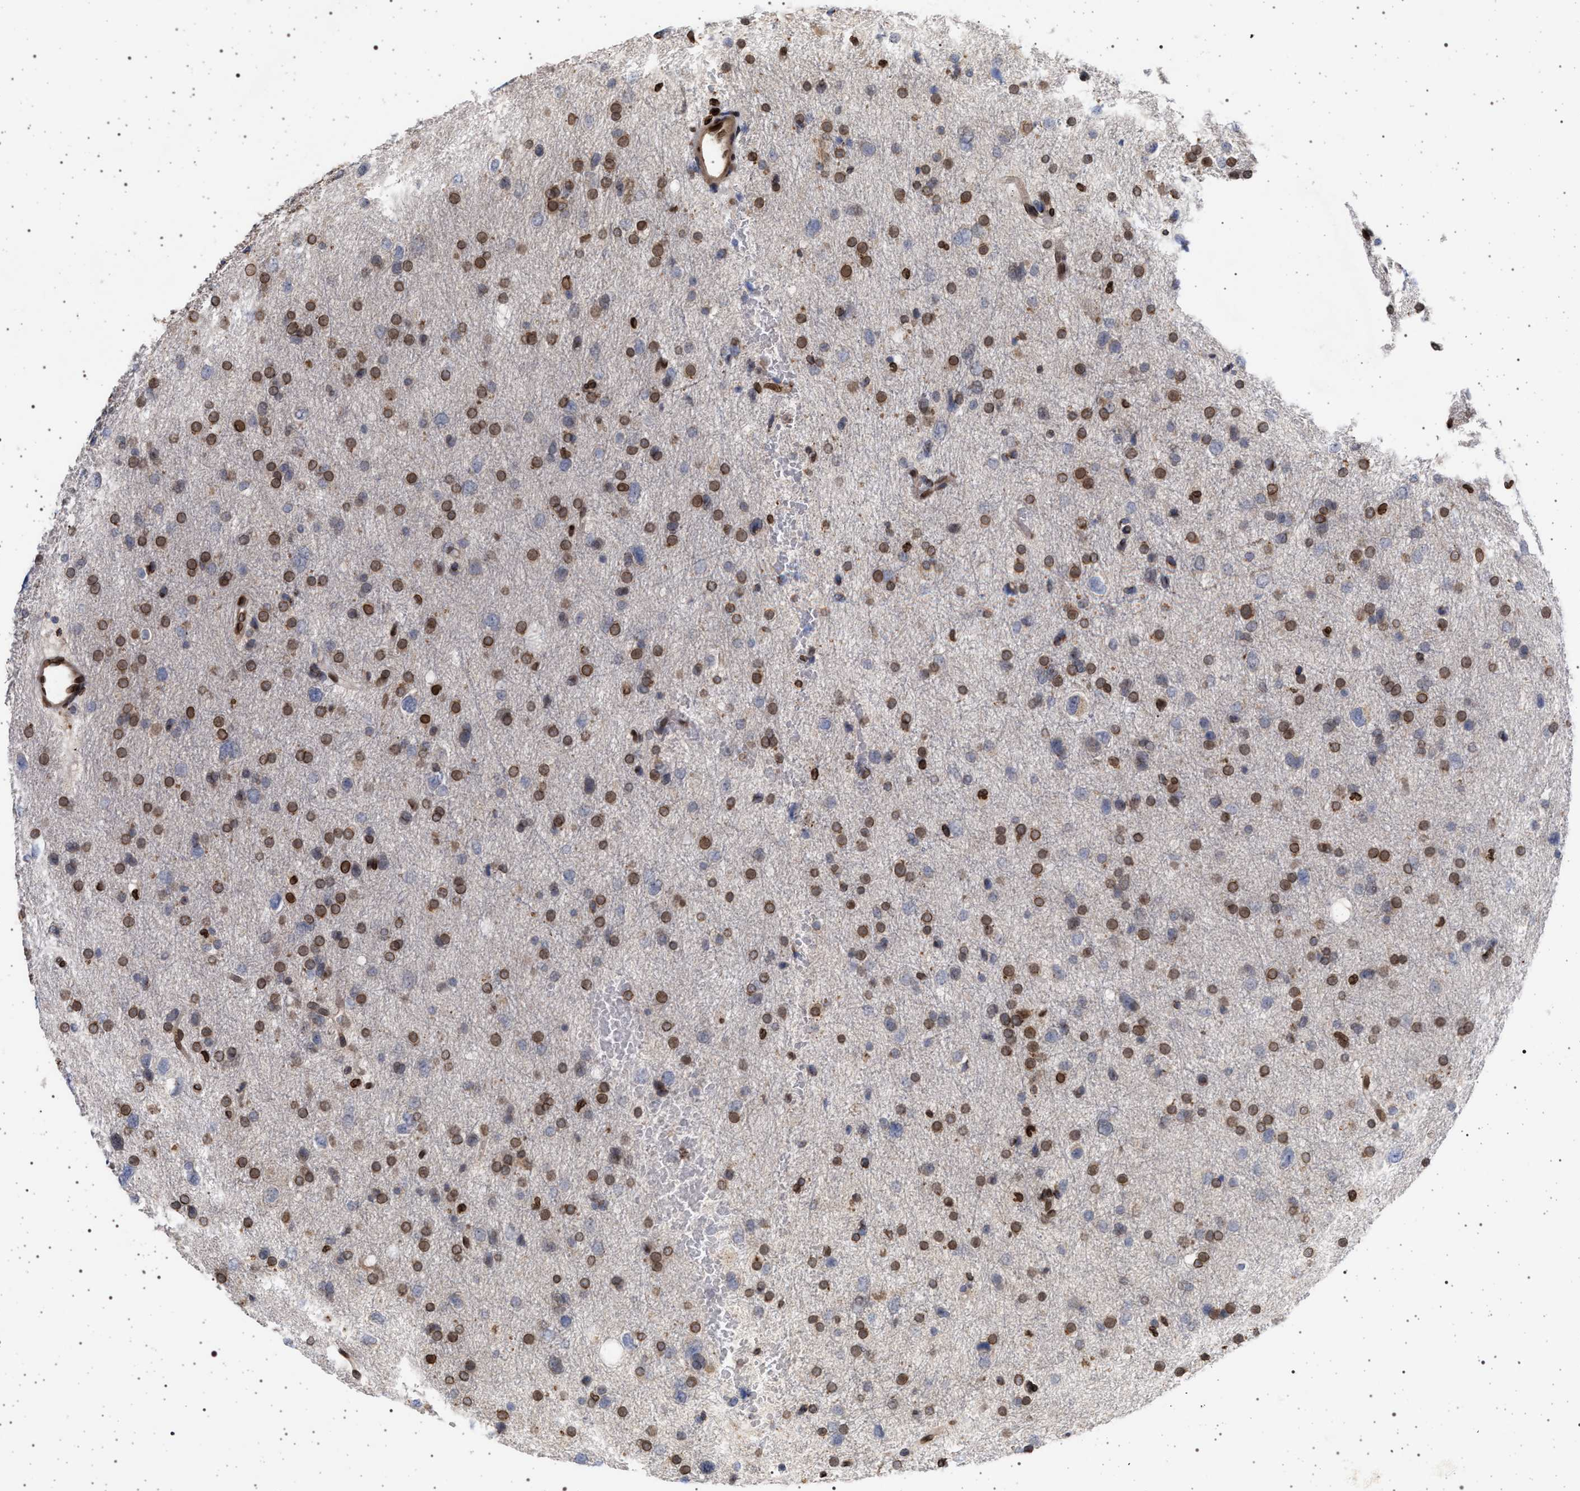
{"staining": {"intensity": "moderate", "quantity": ">75%", "location": "cytoplasmic/membranous,nuclear"}, "tissue": "glioma", "cell_type": "Tumor cells", "image_type": "cancer", "snomed": [{"axis": "morphology", "description": "Glioma, malignant, Low grade"}, {"axis": "topography", "description": "Brain"}], "caption": "Protein staining of glioma tissue shows moderate cytoplasmic/membranous and nuclear expression in about >75% of tumor cells.", "gene": "ING2", "patient": {"sex": "female", "age": 37}}